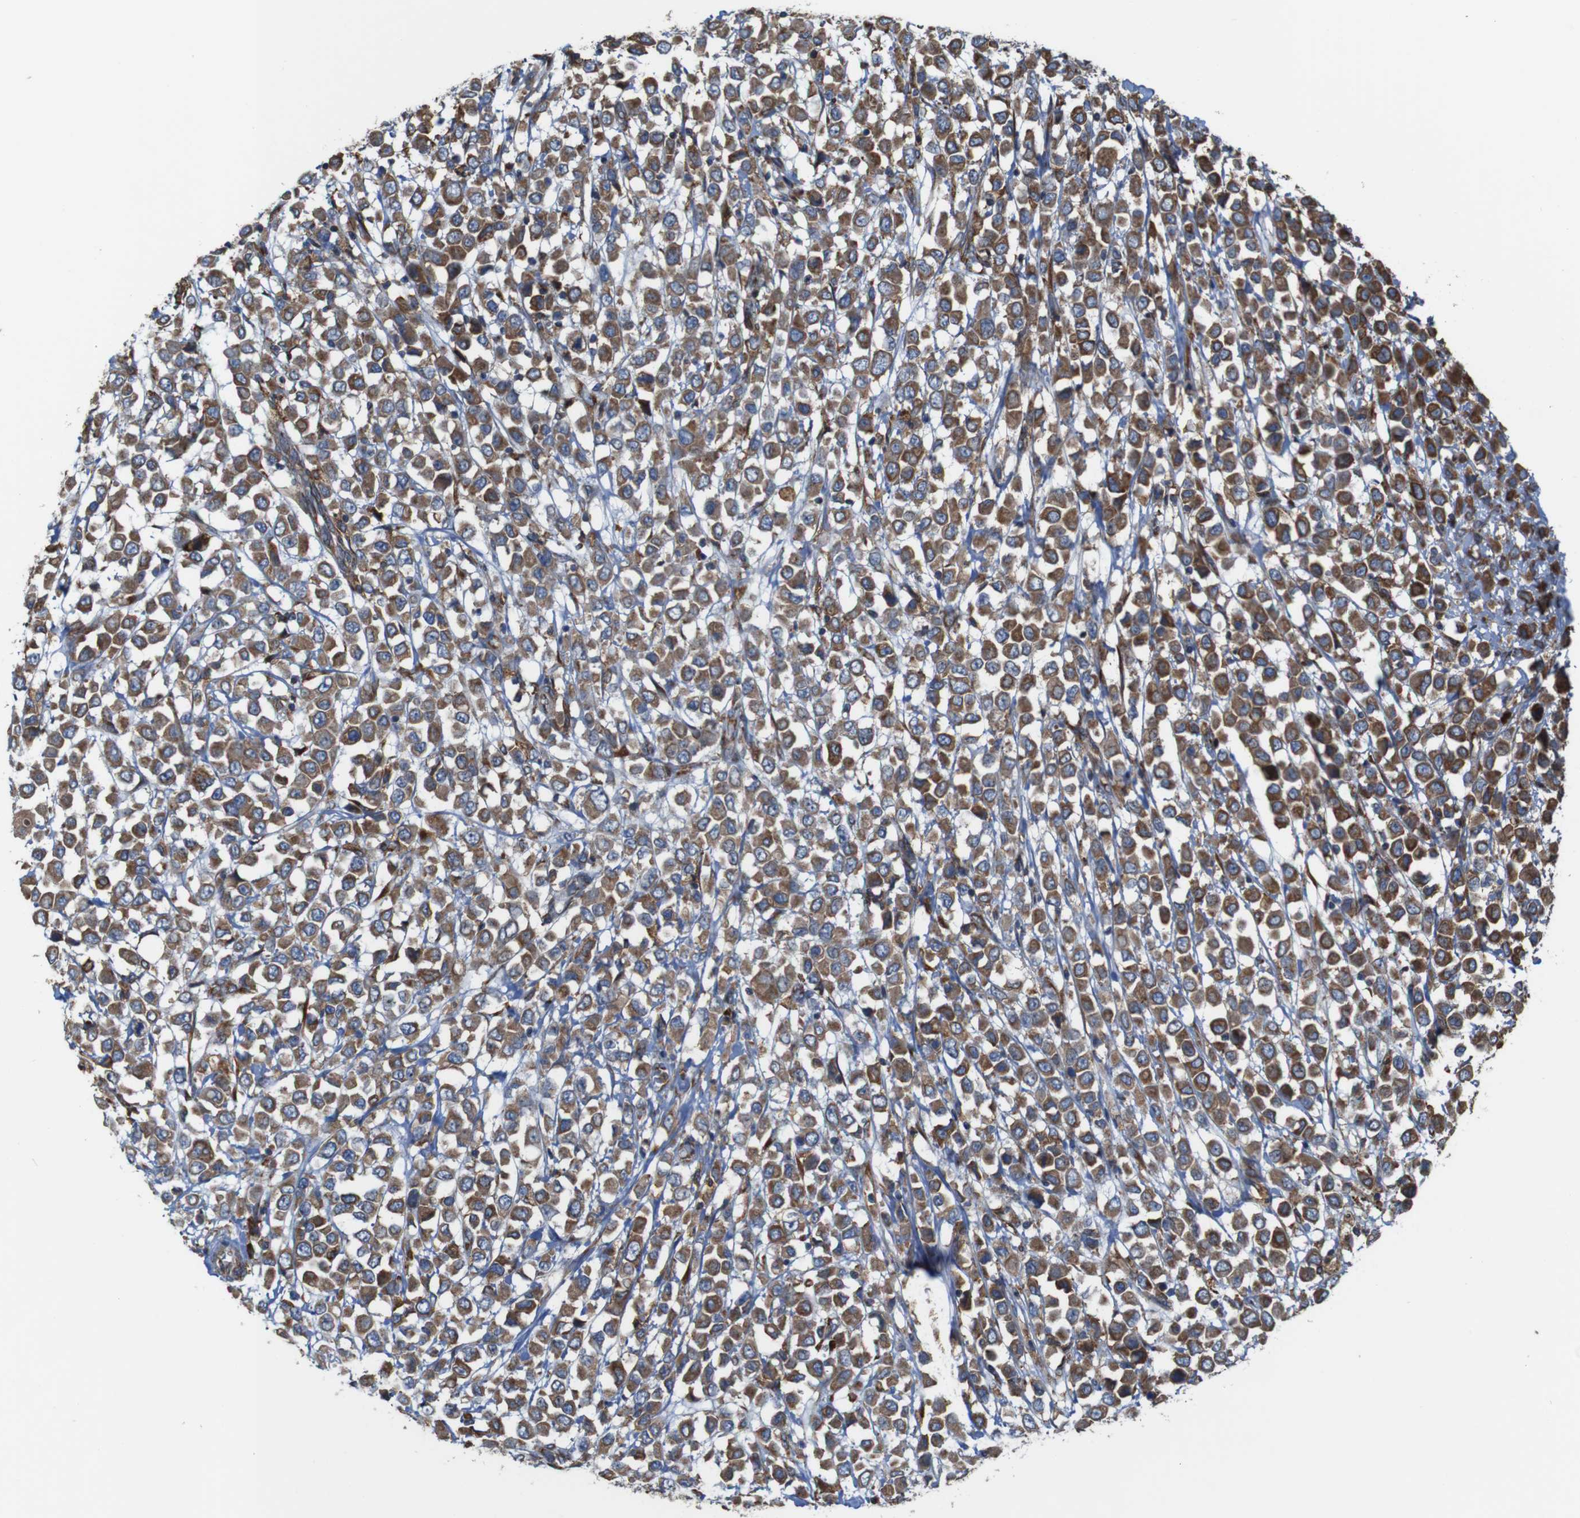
{"staining": {"intensity": "moderate", "quantity": ">75%", "location": "cytoplasmic/membranous"}, "tissue": "breast cancer", "cell_type": "Tumor cells", "image_type": "cancer", "snomed": [{"axis": "morphology", "description": "Duct carcinoma"}, {"axis": "topography", "description": "Breast"}], "caption": "A histopathology image of infiltrating ductal carcinoma (breast) stained for a protein demonstrates moderate cytoplasmic/membranous brown staining in tumor cells.", "gene": "UGGT1", "patient": {"sex": "female", "age": 61}}